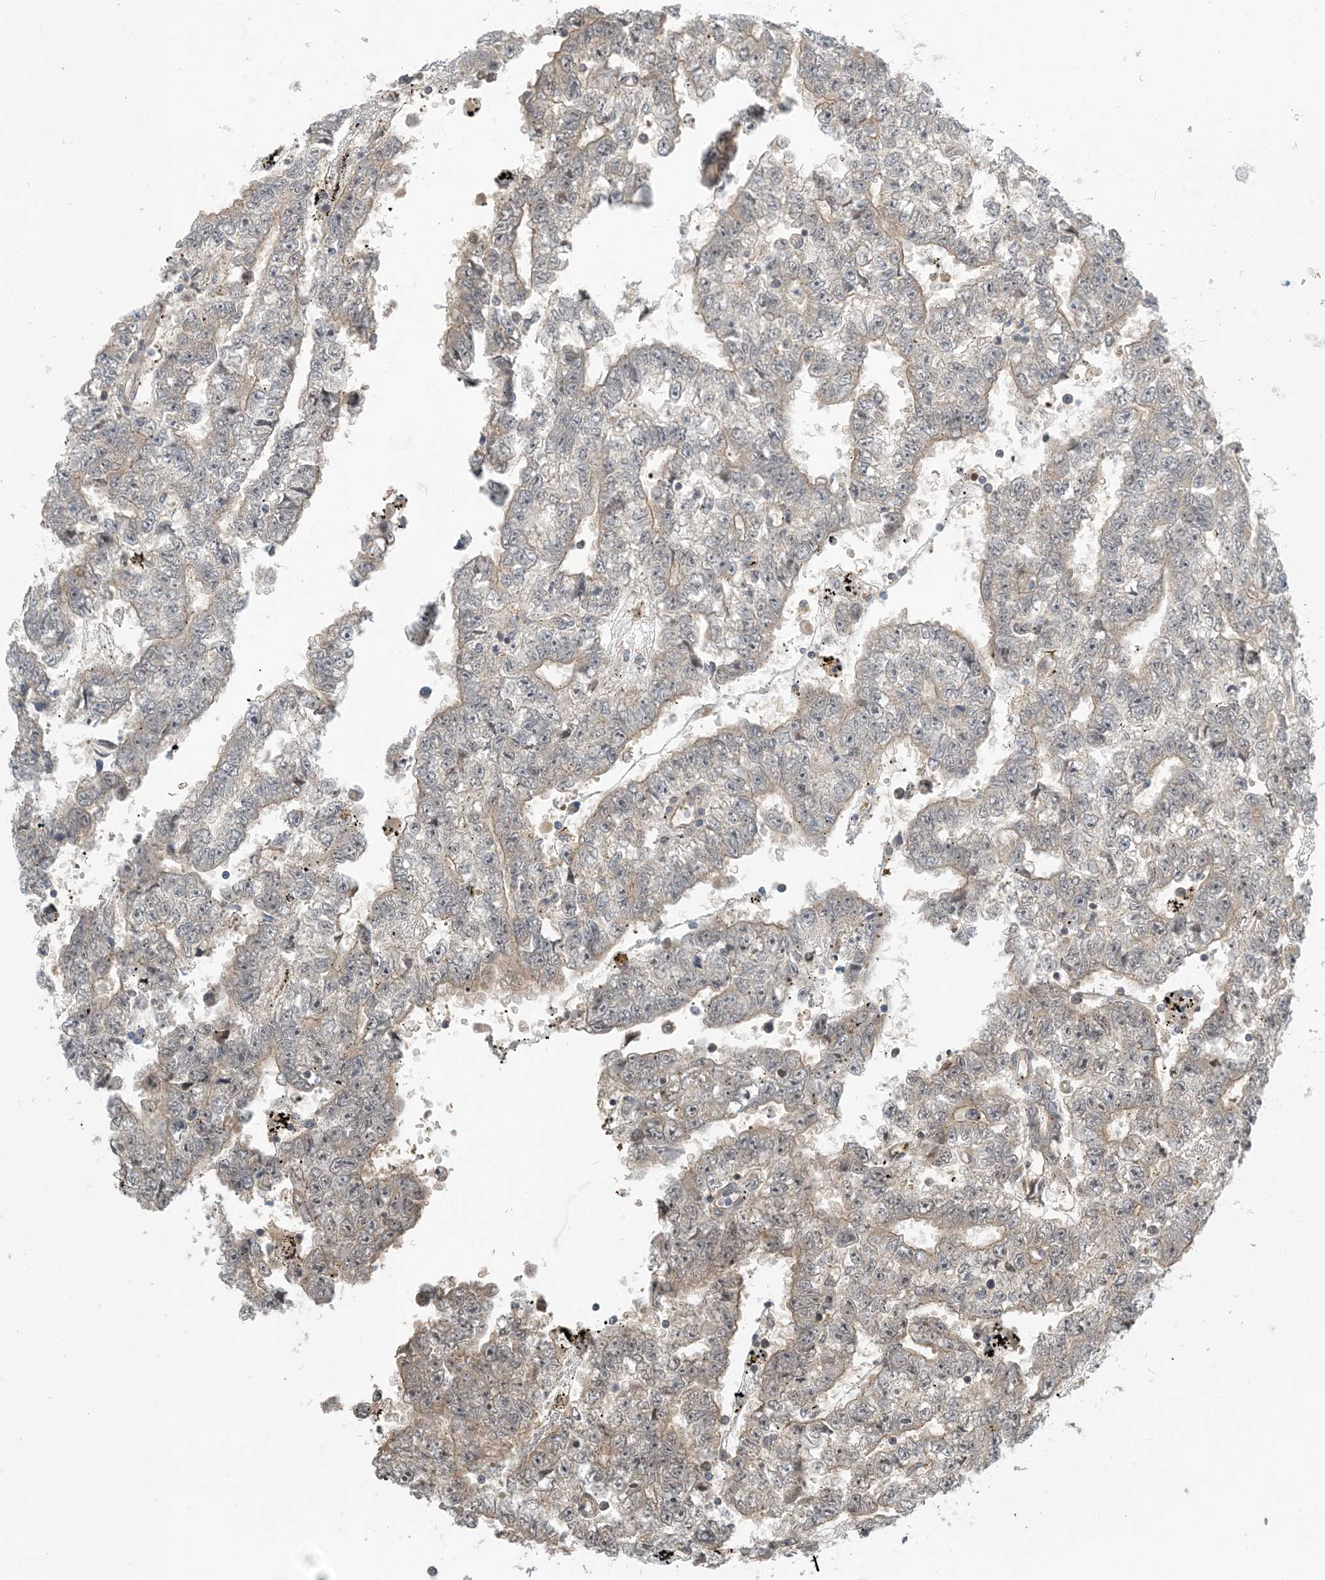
{"staining": {"intensity": "weak", "quantity": "<25%", "location": "cytoplasmic/membranous"}, "tissue": "testis cancer", "cell_type": "Tumor cells", "image_type": "cancer", "snomed": [{"axis": "morphology", "description": "Carcinoma, Embryonal, NOS"}, {"axis": "topography", "description": "Testis"}], "caption": "Testis cancer stained for a protein using immunohistochemistry demonstrates no expression tumor cells.", "gene": "ZBTB3", "patient": {"sex": "male", "age": 25}}